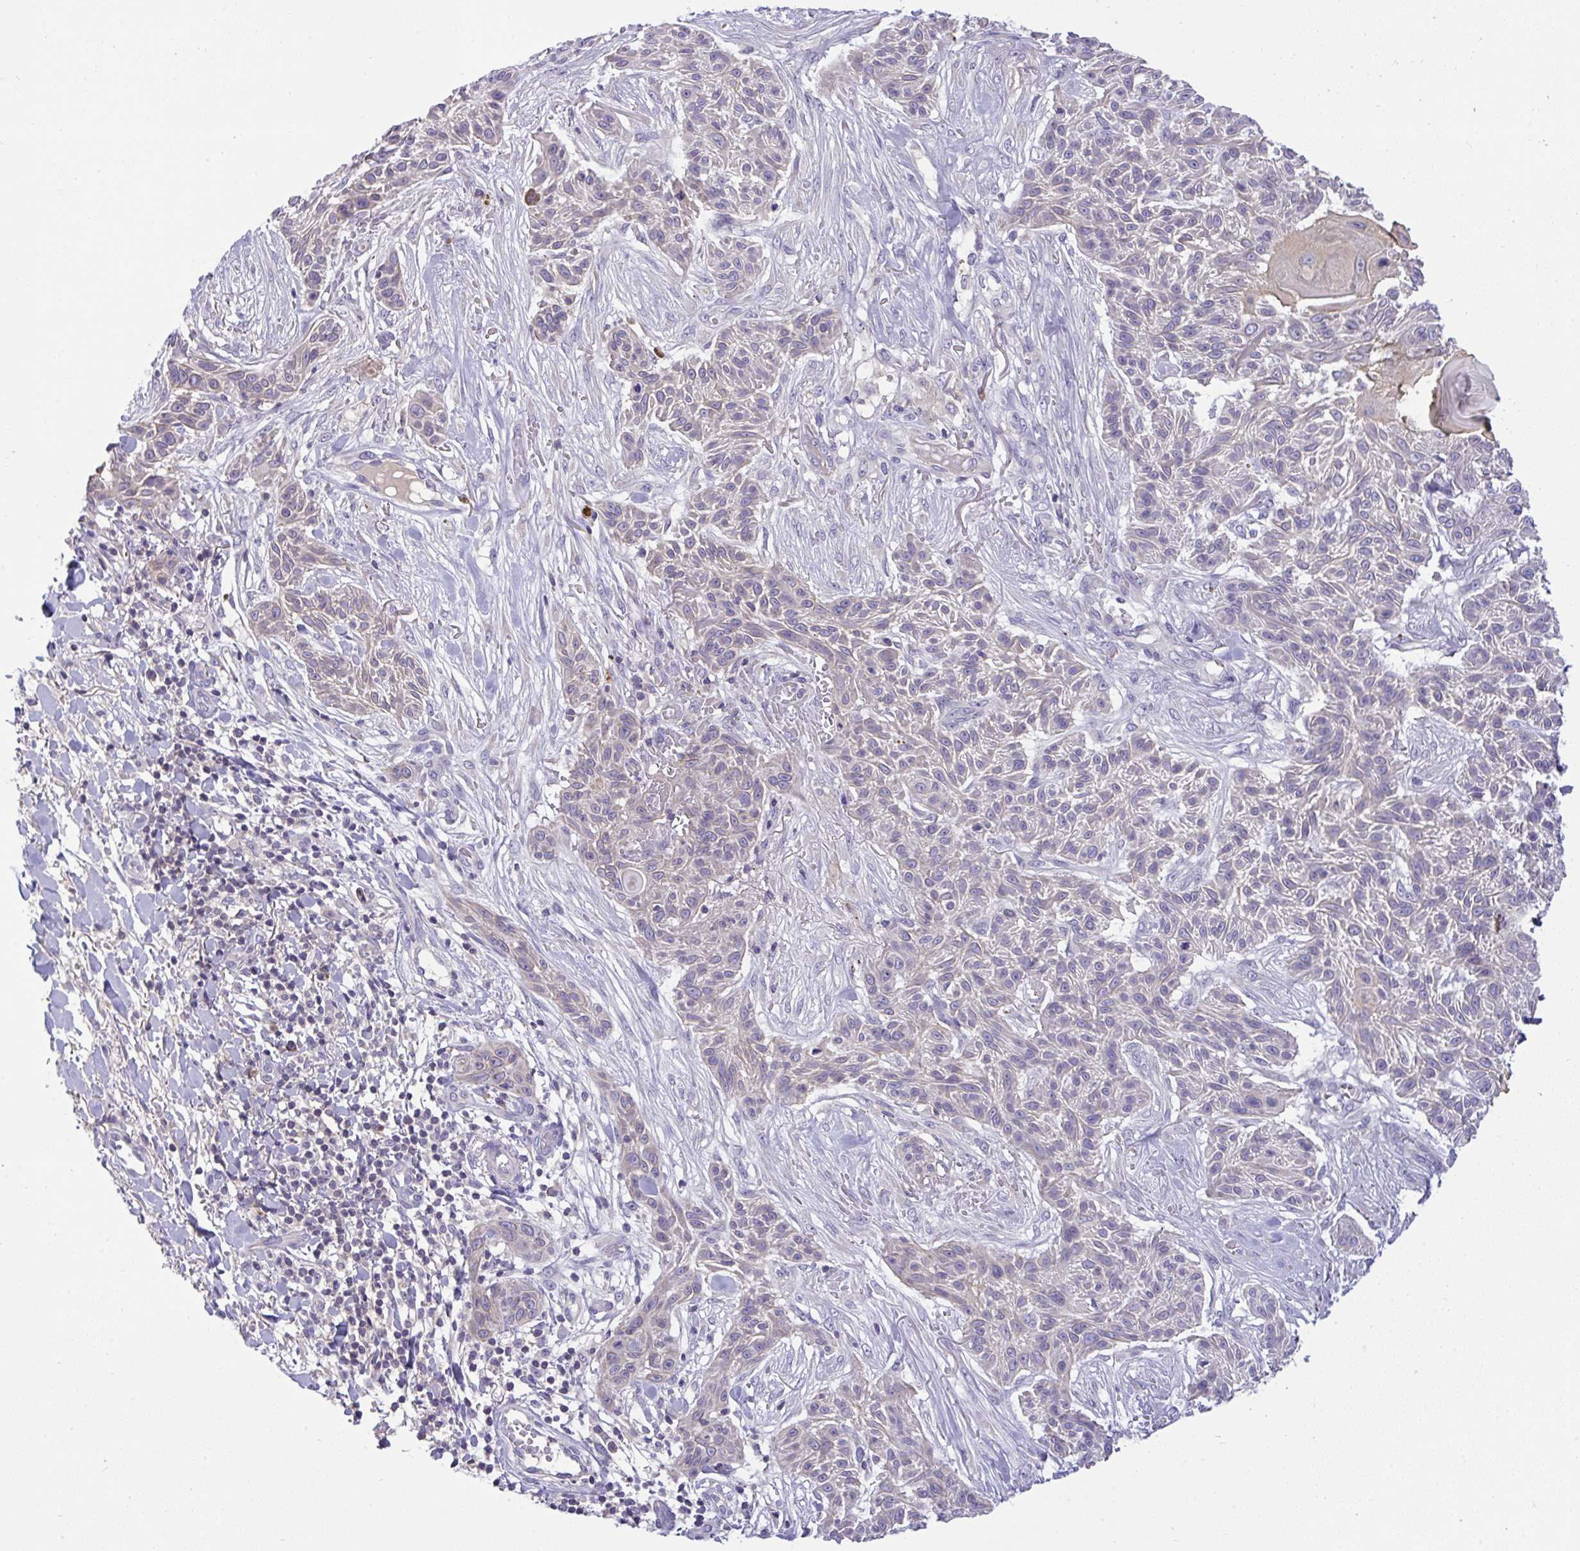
{"staining": {"intensity": "weak", "quantity": "<25%", "location": "cytoplasmic/membranous"}, "tissue": "skin cancer", "cell_type": "Tumor cells", "image_type": "cancer", "snomed": [{"axis": "morphology", "description": "Squamous cell carcinoma, NOS"}, {"axis": "topography", "description": "Skin"}], "caption": "Tumor cells show no significant protein staining in squamous cell carcinoma (skin).", "gene": "TMEM41A", "patient": {"sex": "male", "age": 86}}